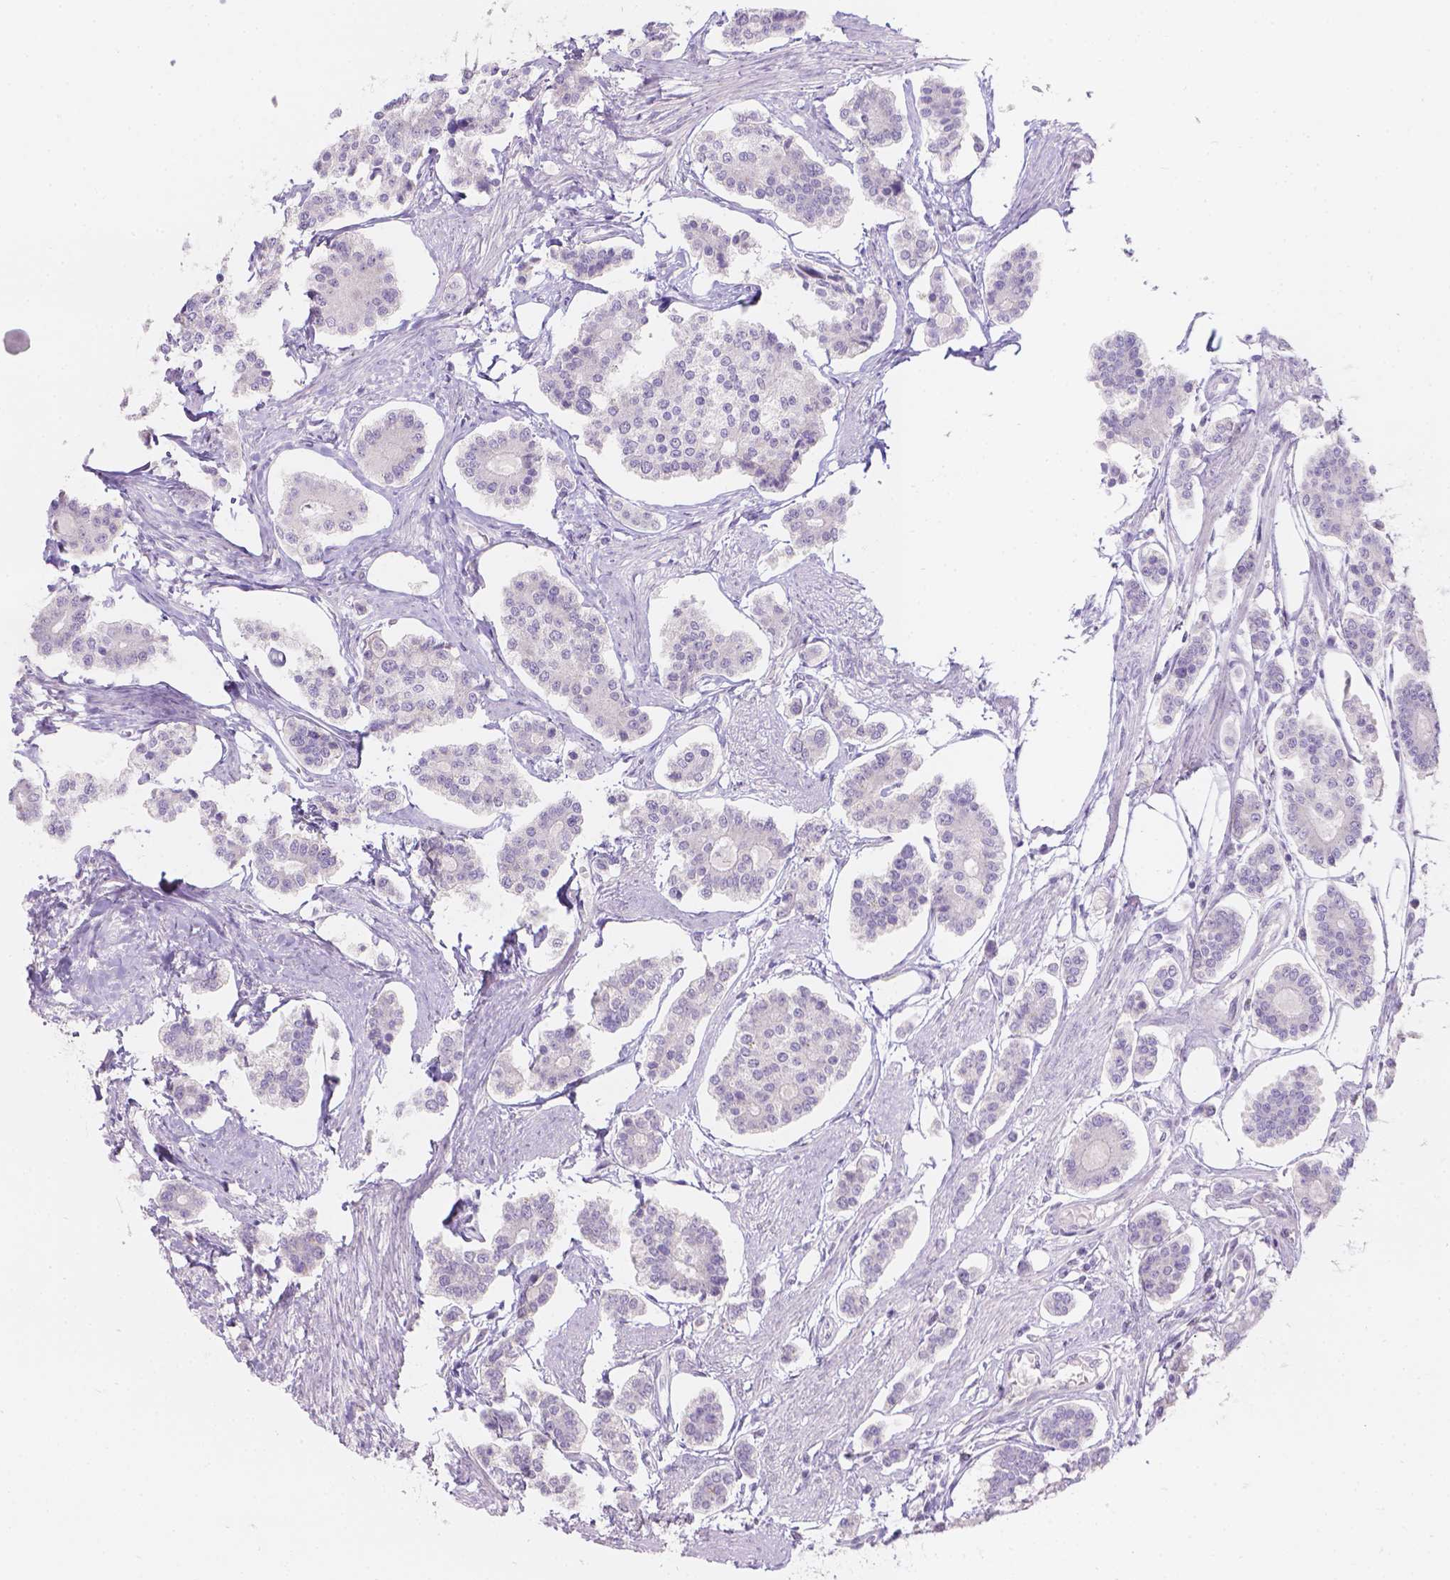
{"staining": {"intensity": "negative", "quantity": "none", "location": "none"}, "tissue": "carcinoid", "cell_type": "Tumor cells", "image_type": "cancer", "snomed": [{"axis": "morphology", "description": "Carcinoid, malignant, NOS"}, {"axis": "topography", "description": "Small intestine"}], "caption": "Carcinoid was stained to show a protein in brown. There is no significant staining in tumor cells. (DAB (3,3'-diaminobenzidine) immunohistochemistry, high magnification).", "gene": "HTN3", "patient": {"sex": "female", "age": 65}}